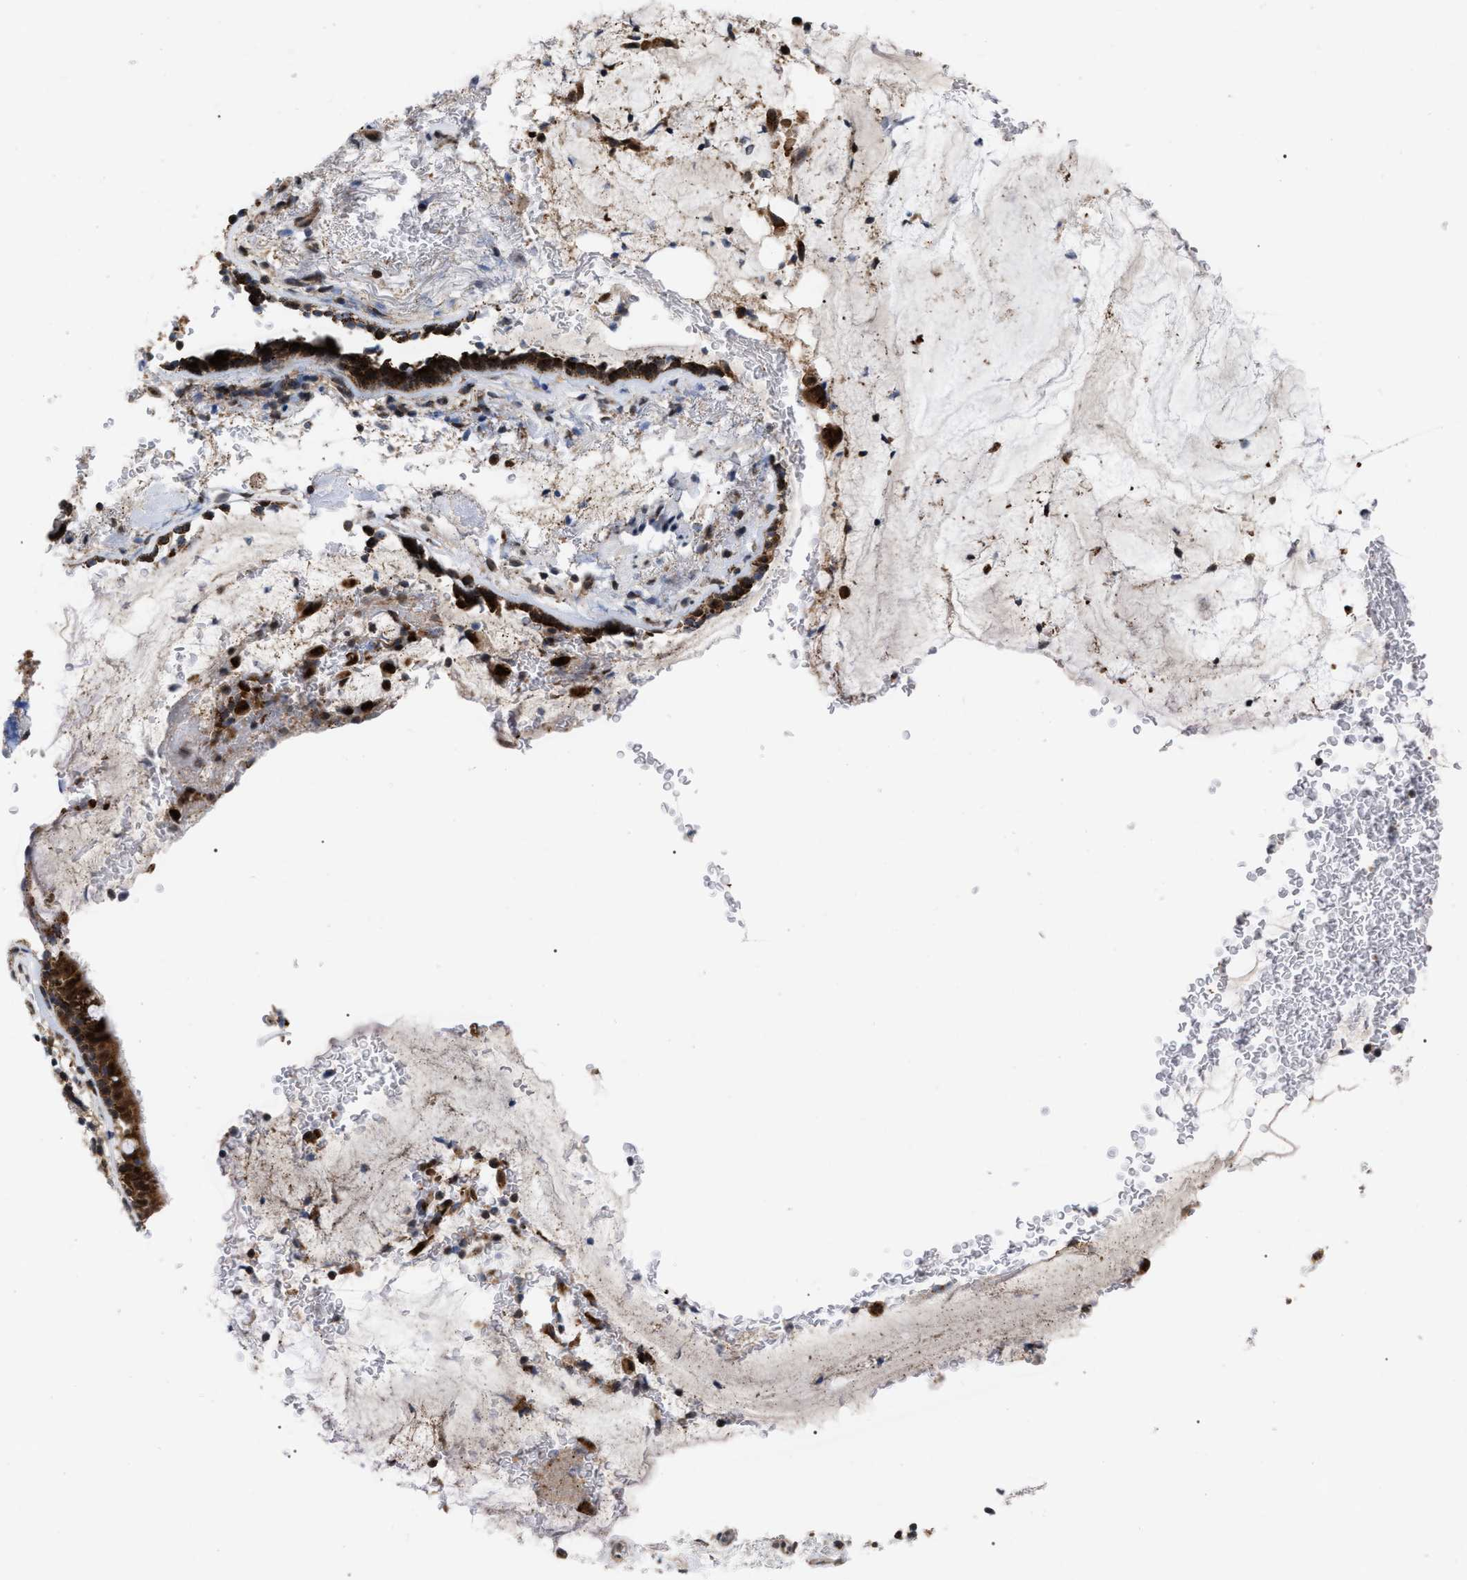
{"staining": {"intensity": "strong", "quantity": ">75%", "location": "cytoplasmic/membranous"}, "tissue": "bronchus", "cell_type": "Respiratory epithelial cells", "image_type": "normal", "snomed": [{"axis": "morphology", "description": "Normal tissue, NOS"}, {"axis": "morphology", "description": "Inflammation, NOS"}, {"axis": "topography", "description": "Cartilage tissue"}, {"axis": "topography", "description": "Bronchus"}], "caption": "Bronchus stained with immunohistochemistry (IHC) reveals strong cytoplasmic/membranous staining in about >75% of respiratory epithelial cells. The staining was performed using DAB (3,3'-diaminobenzidine) to visualize the protein expression in brown, while the nuclei were stained in blue with hematoxylin (Magnification: 20x).", "gene": "UPF1", "patient": {"sex": "male", "age": 77}}